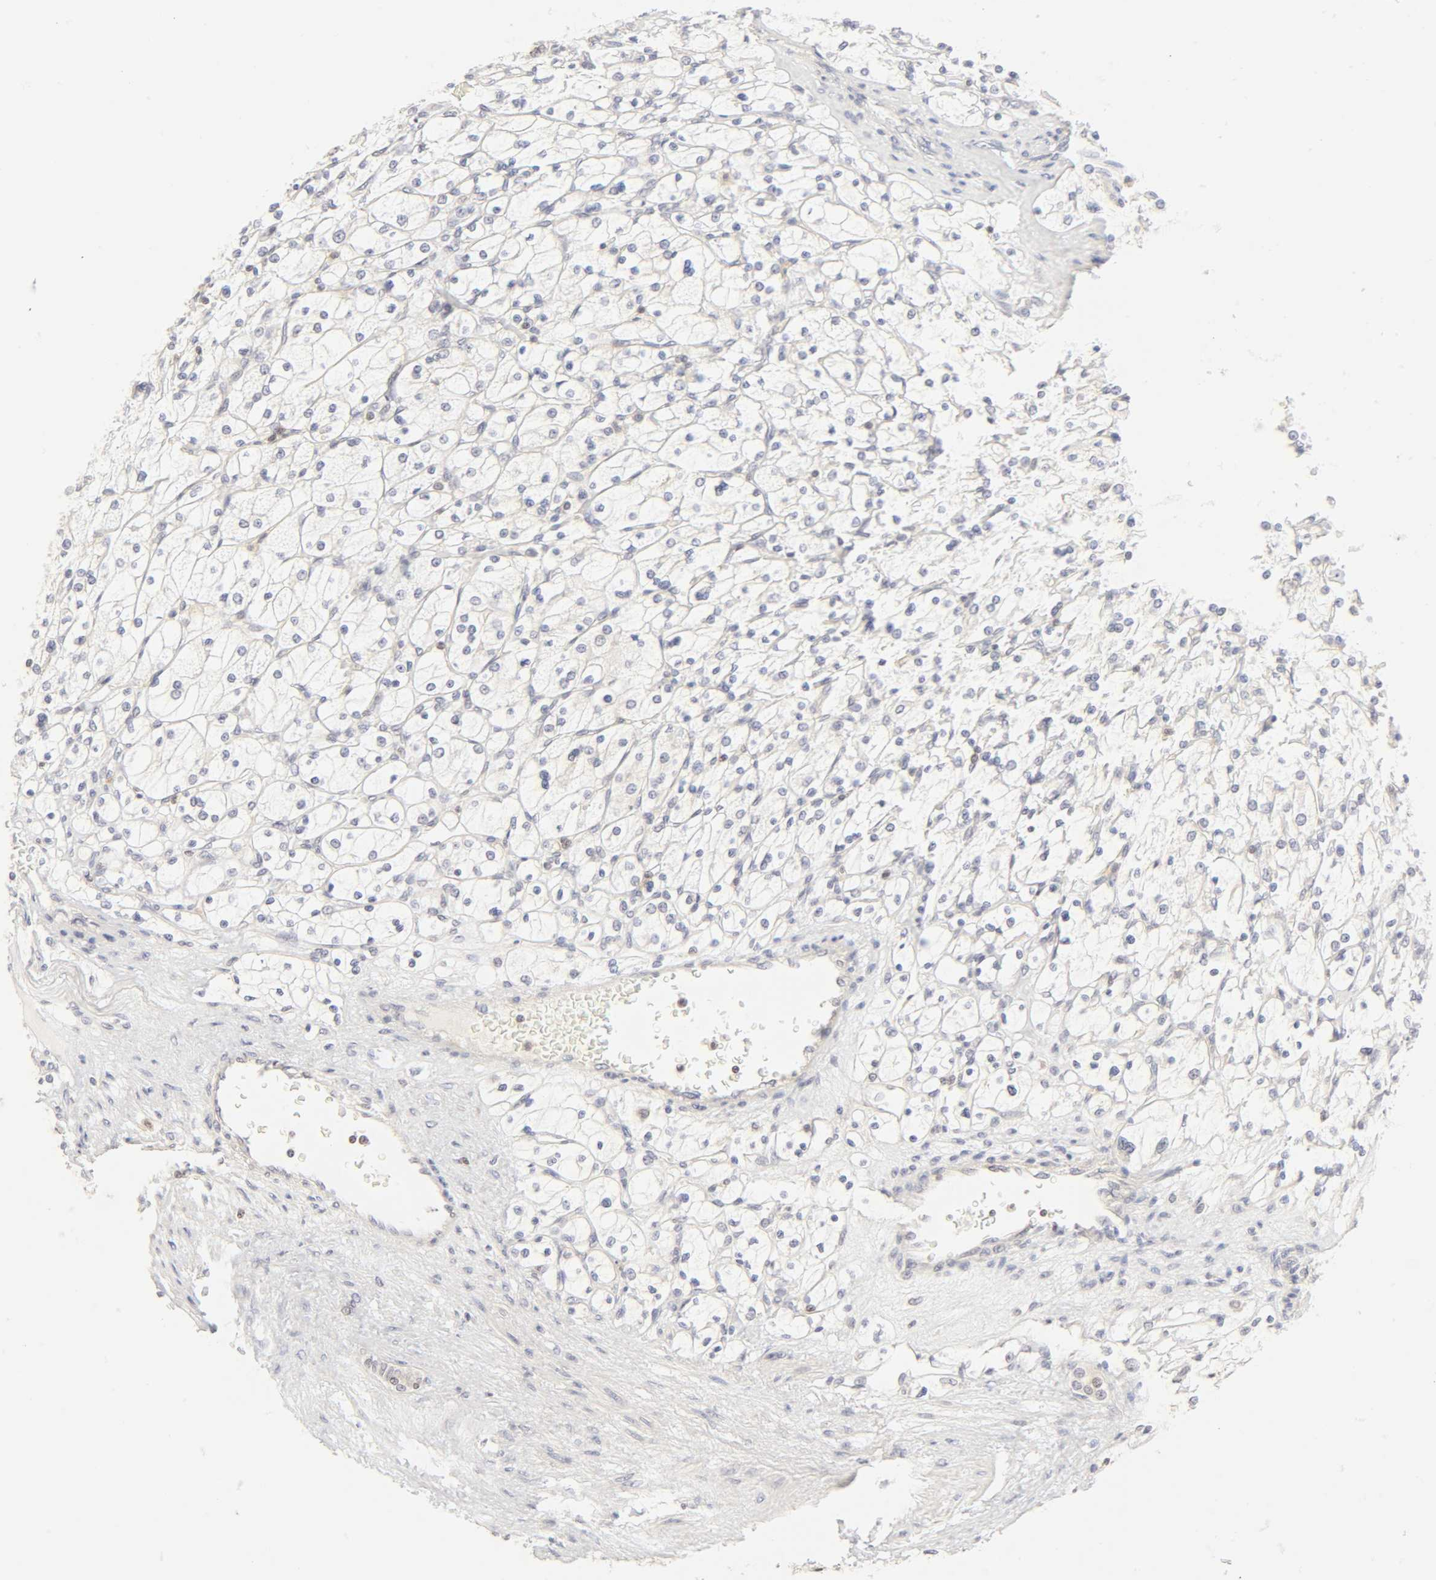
{"staining": {"intensity": "negative", "quantity": "none", "location": "none"}, "tissue": "renal cancer", "cell_type": "Tumor cells", "image_type": "cancer", "snomed": [{"axis": "morphology", "description": "Adenocarcinoma, NOS"}, {"axis": "topography", "description": "Kidney"}], "caption": "Immunohistochemistry (IHC) of adenocarcinoma (renal) demonstrates no positivity in tumor cells.", "gene": "KIF2A", "patient": {"sex": "female", "age": 83}}